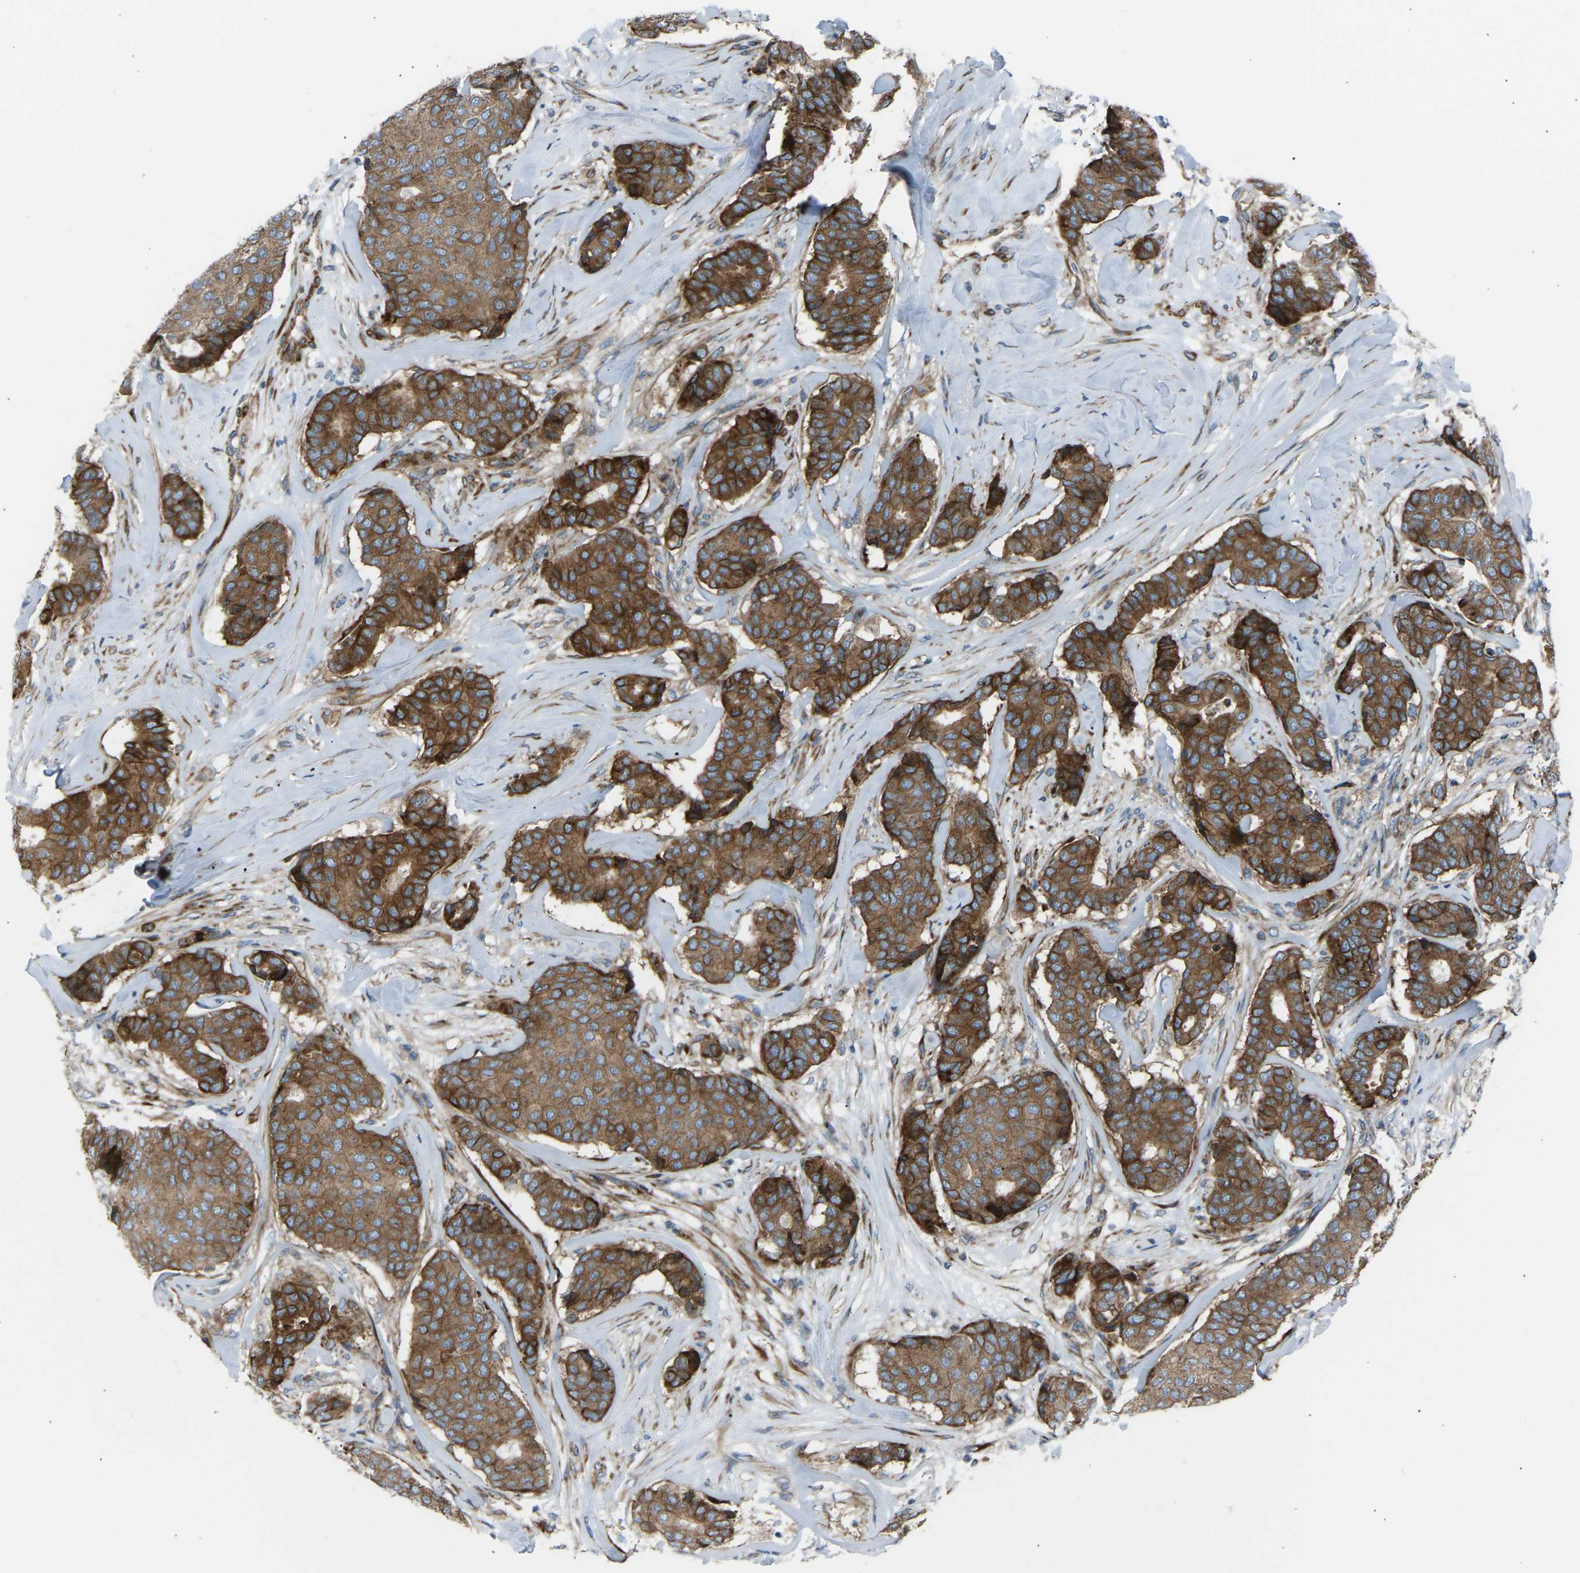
{"staining": {"intensity": "strong", "quantity": ">75%", "location": "cytoplasmic/membranous"}, "tissue": "breast cancer", "cell_type": "Tumor cells", "image_type": "cancer", "snomed": [{"axis": "morphology", "description": "Duct carcinoma"}, {"axis": "topography", "description": "Breast"}], "caption": "Human breast cancer stained with a brown dye reveals strong cytoplasmic/membranous positive staining in approximately >75% of tumor cells.", "gene": "VPS41", "patient": {"sex": "female", "age": 75}}